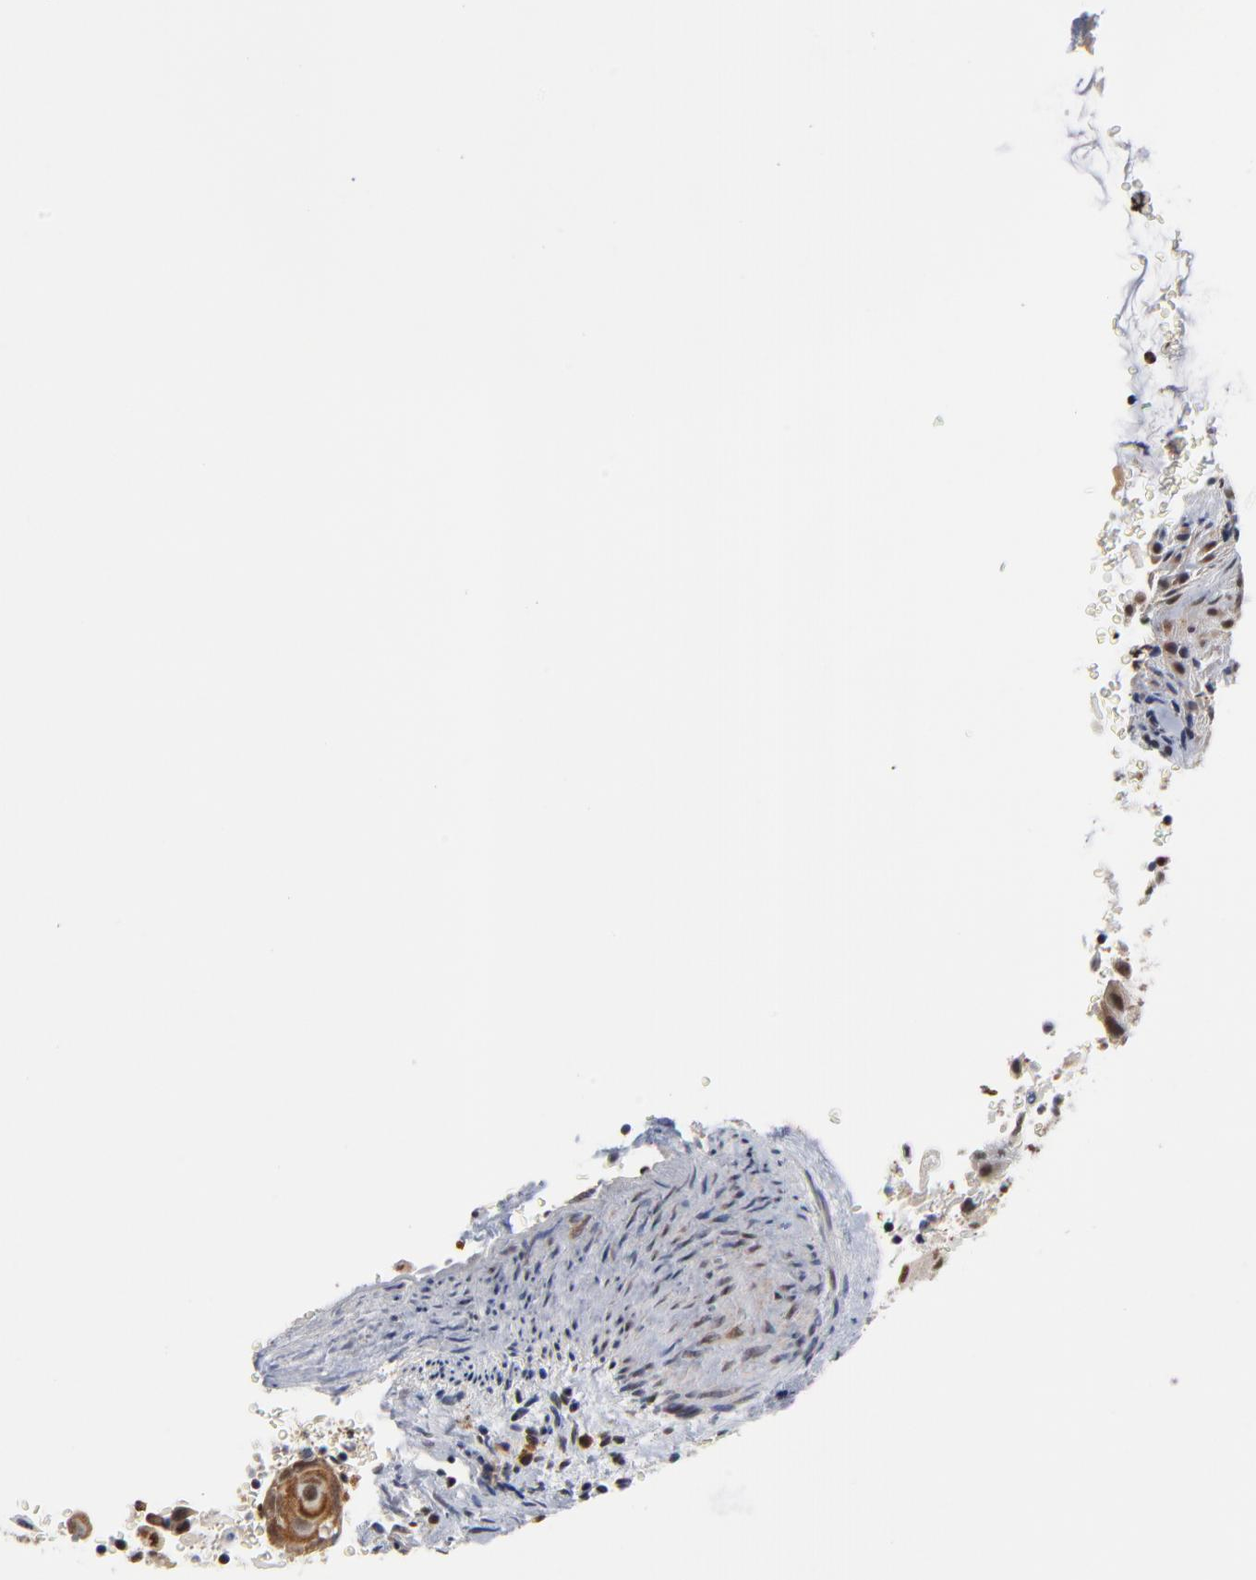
{"staining": {"intensity": "moderate", "quantity": ">75%", "location": "cytoplasmic/membranous,nuclear"}, "tissue": "cervical cancer", "cell_type": "Tumor cells", "image_type": "cancer", "snomed": [{"axis": "morphology", "description": "Squamous cell carcinoma, NOS"}, {"axis": "topography", "description": "Cervix"}], "caption": "This is a photomicrograph of immunohistochemistry staining of cervical cancer, which shows moderate expression in the cytoplasmic/membranous and nuclear of tumor cells.", "gene": "ZNF419", "patient": {"sex": "female", "age": 33}}